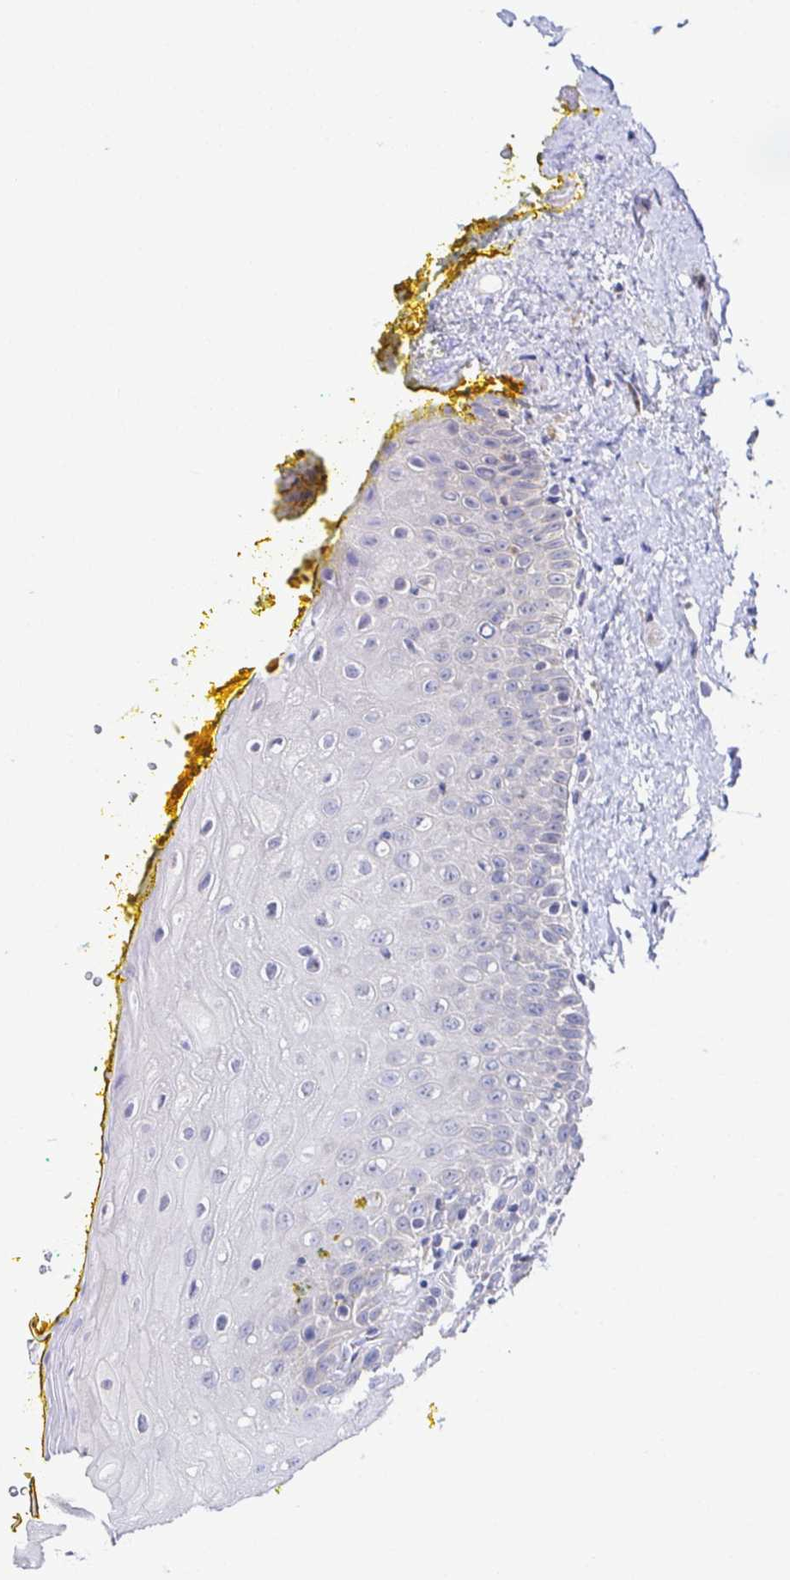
{"staining": {"intensity": "weak", "quantity": "<25%", "location": "cytoplasmic/membranous"}, "tissue": "oral mucosa", "cell_type": "Squamous epithelial cells", "image_type": "normal", "snomed": [{"axis": "morphology", "description": "Normal tissue, NOS"}, {"axis": "morphology", "description": "Squamous cell carcinoma, NOS"}, {"axis": "topography", "description": "Oral tissue"}, {"axis": "topography", "description": "Head-Neck"}], "caption": "Immunohistochemistry (IHC) photomicrograph of benign oral mucosa: oral mucosa stained with DAB (3,3'-diaminobenzidine) demonstrates no significant protein expression in squamous epithelial cells.", "gene": "BAD", "patient": {"sex": "female", "age": 70}}